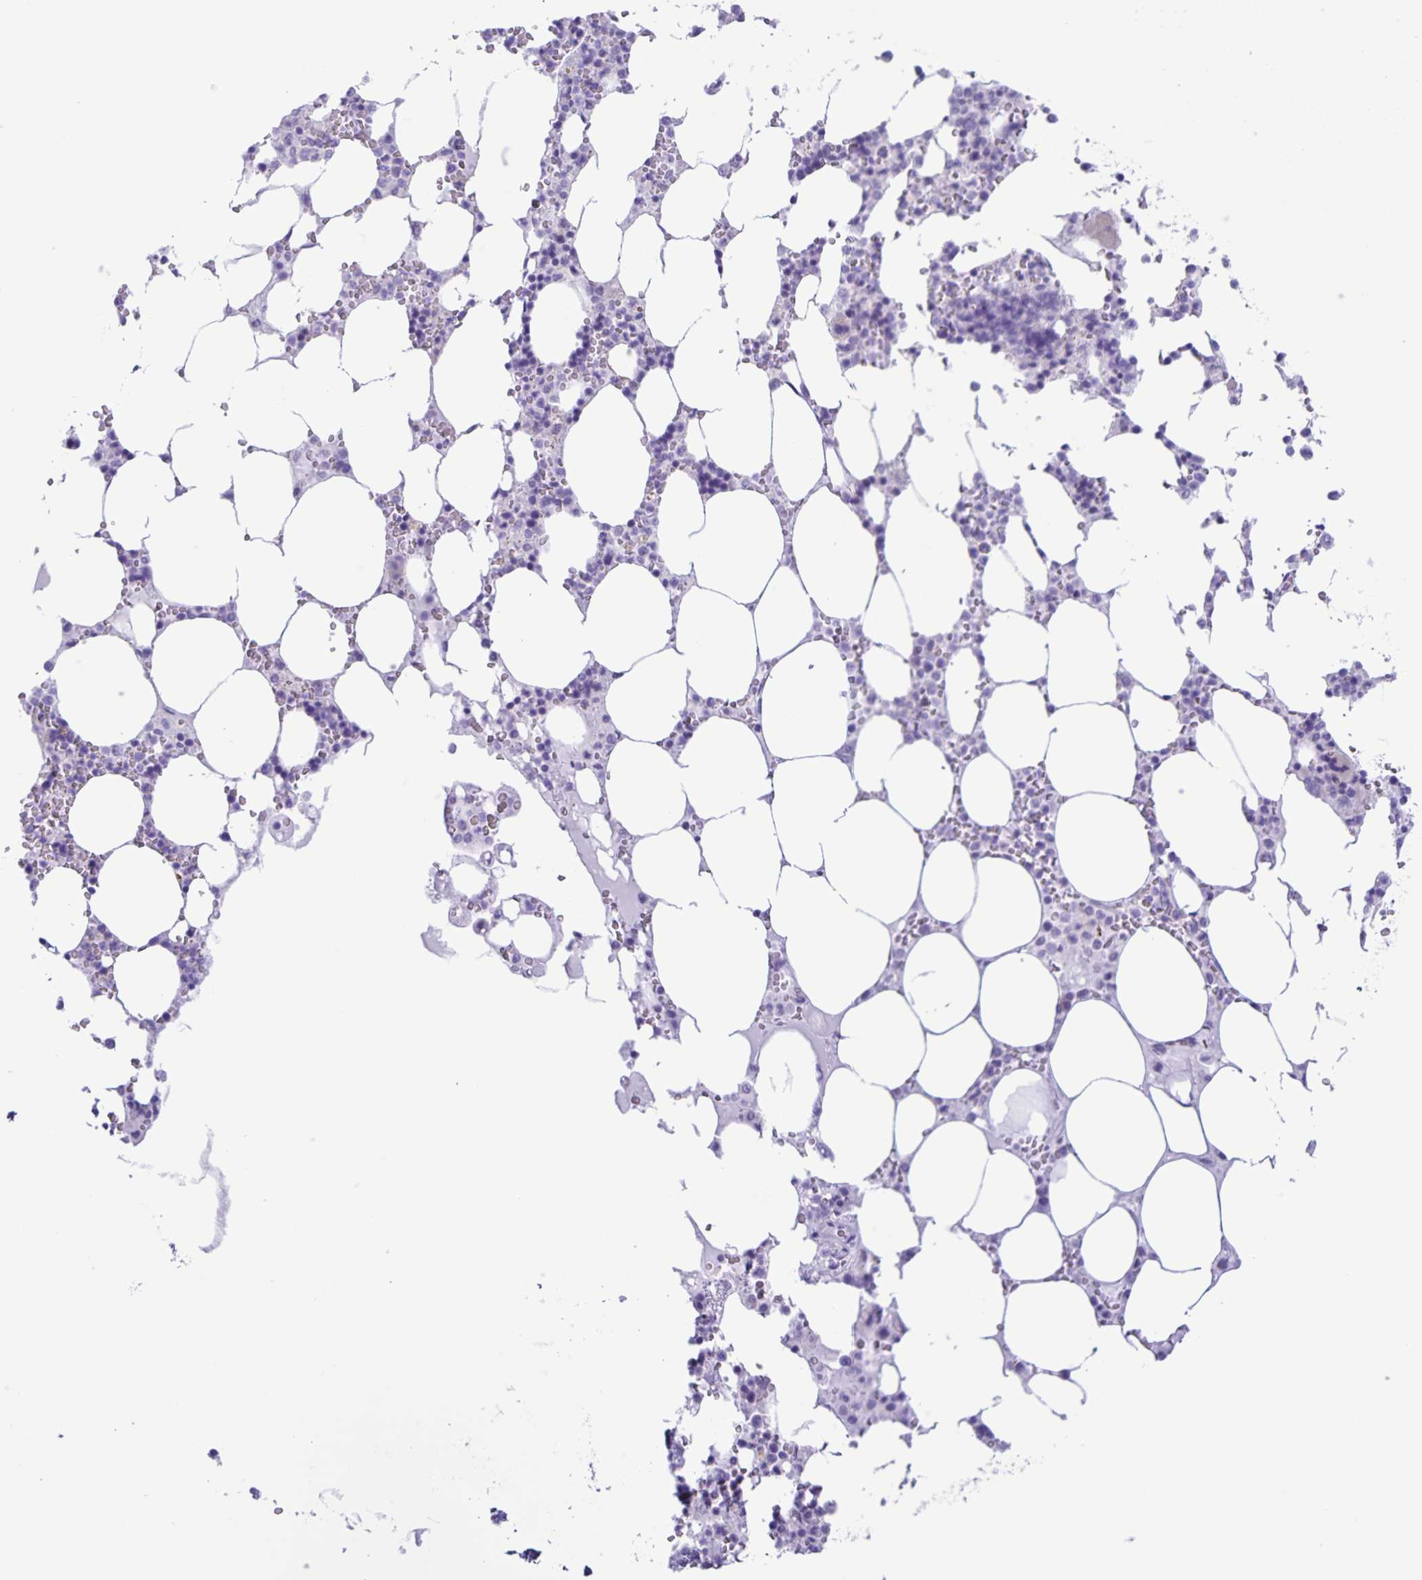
{"staining": {"intensity": "negative", "quantity": "none", "location": "none"}, "tissue": "bone marrow", "cell_type": "Hematopoietic cells", "image_type": "normal", "snomed": [{"axis": "morphology", "description": "Normal tissue, NOS"}, {"axis": "topography", "description": "Bone marrow"}], "caption": "A histopathology image of human bone marrow is negative for staining in hematopoietic cells. (DAB immunohistochemistry with hematoxylin counter stain).", "gene": "CAPSL", "patient": {"sex": "male", "age": 64}}